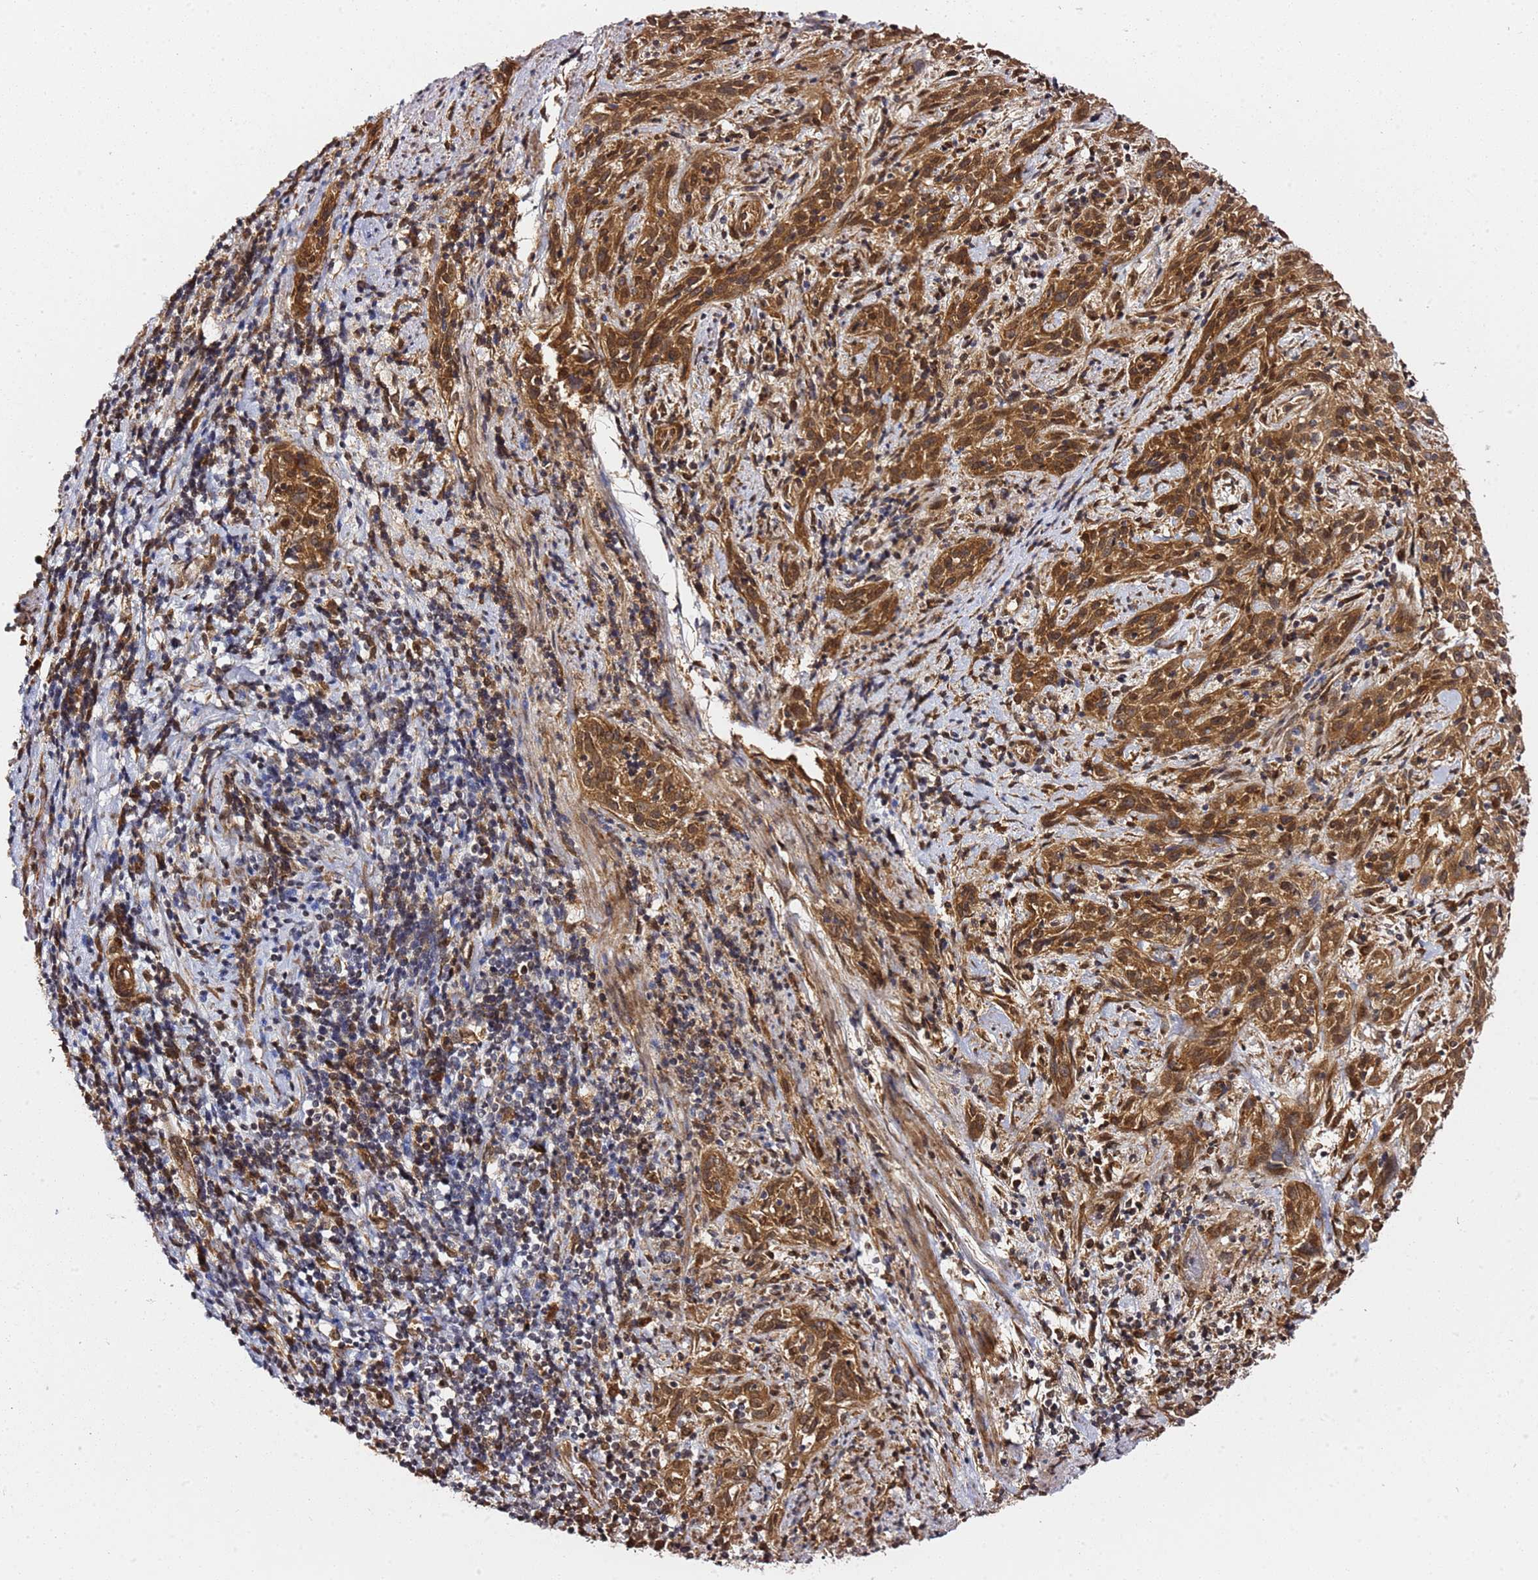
{"staining": {"intensity": "strong", "quantity": "25%-75%", "location": "cytoplasmic/membranous"}, "tissue": "cervical cancer", "cell_type": "Tumor cells", "image_type": "cancer", "snomed": [{"axis": "morphology", "description": "Squamous cell carcinoma, NOS"}, {"axis": "topography", "description": "Cervix"}], "caption": "Brown immunohistochemical staining in cervical cancer (squamous cell carcinoma) reveals strong cytoplasmic/membranous expression in about 25%-75% of tumor cells. (Brightfield microscopy of DAB IHC at high magnification).", "gene": "PRKAB2", "patient": {"sex": "female", "age": 57}}